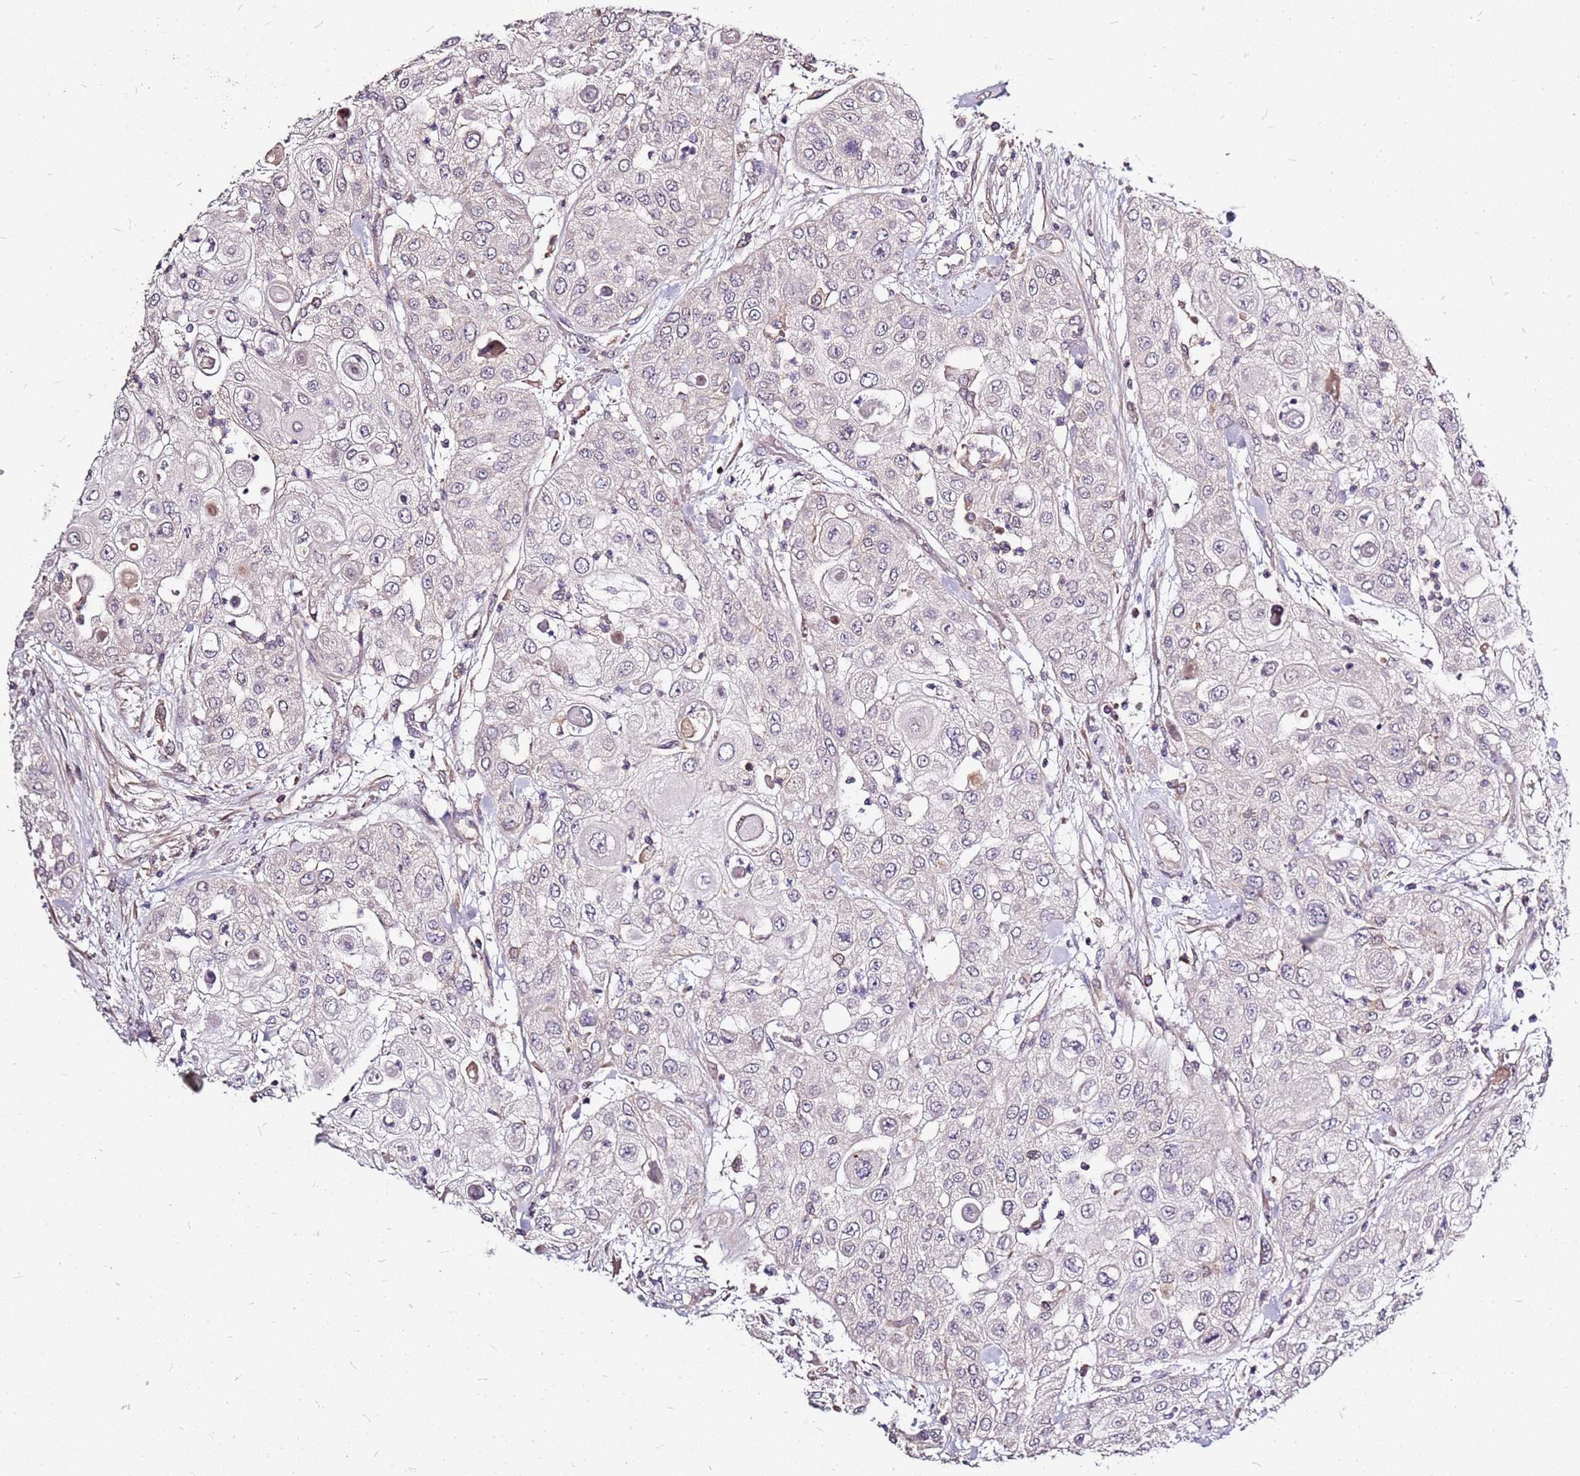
{"staining": {"intensity": "negative", "quantity": "none", "location": "none"}, "tissue": "urothelial cancer", "cell_type": "Tumor cells", "image_type": "cancer", "snomed": [{"axis": "morphology", "description": "Urothelial carcinoma, High grade"}, {"axis": "topography", "description": "Urinary bladder"}], "caption": "Human urothelial cancer stained for a protein using immunohistochemistry reveals no staining in tumor cells.", "gene": "DCDC2C", "patient": {"sex": "female", "age": 79}}